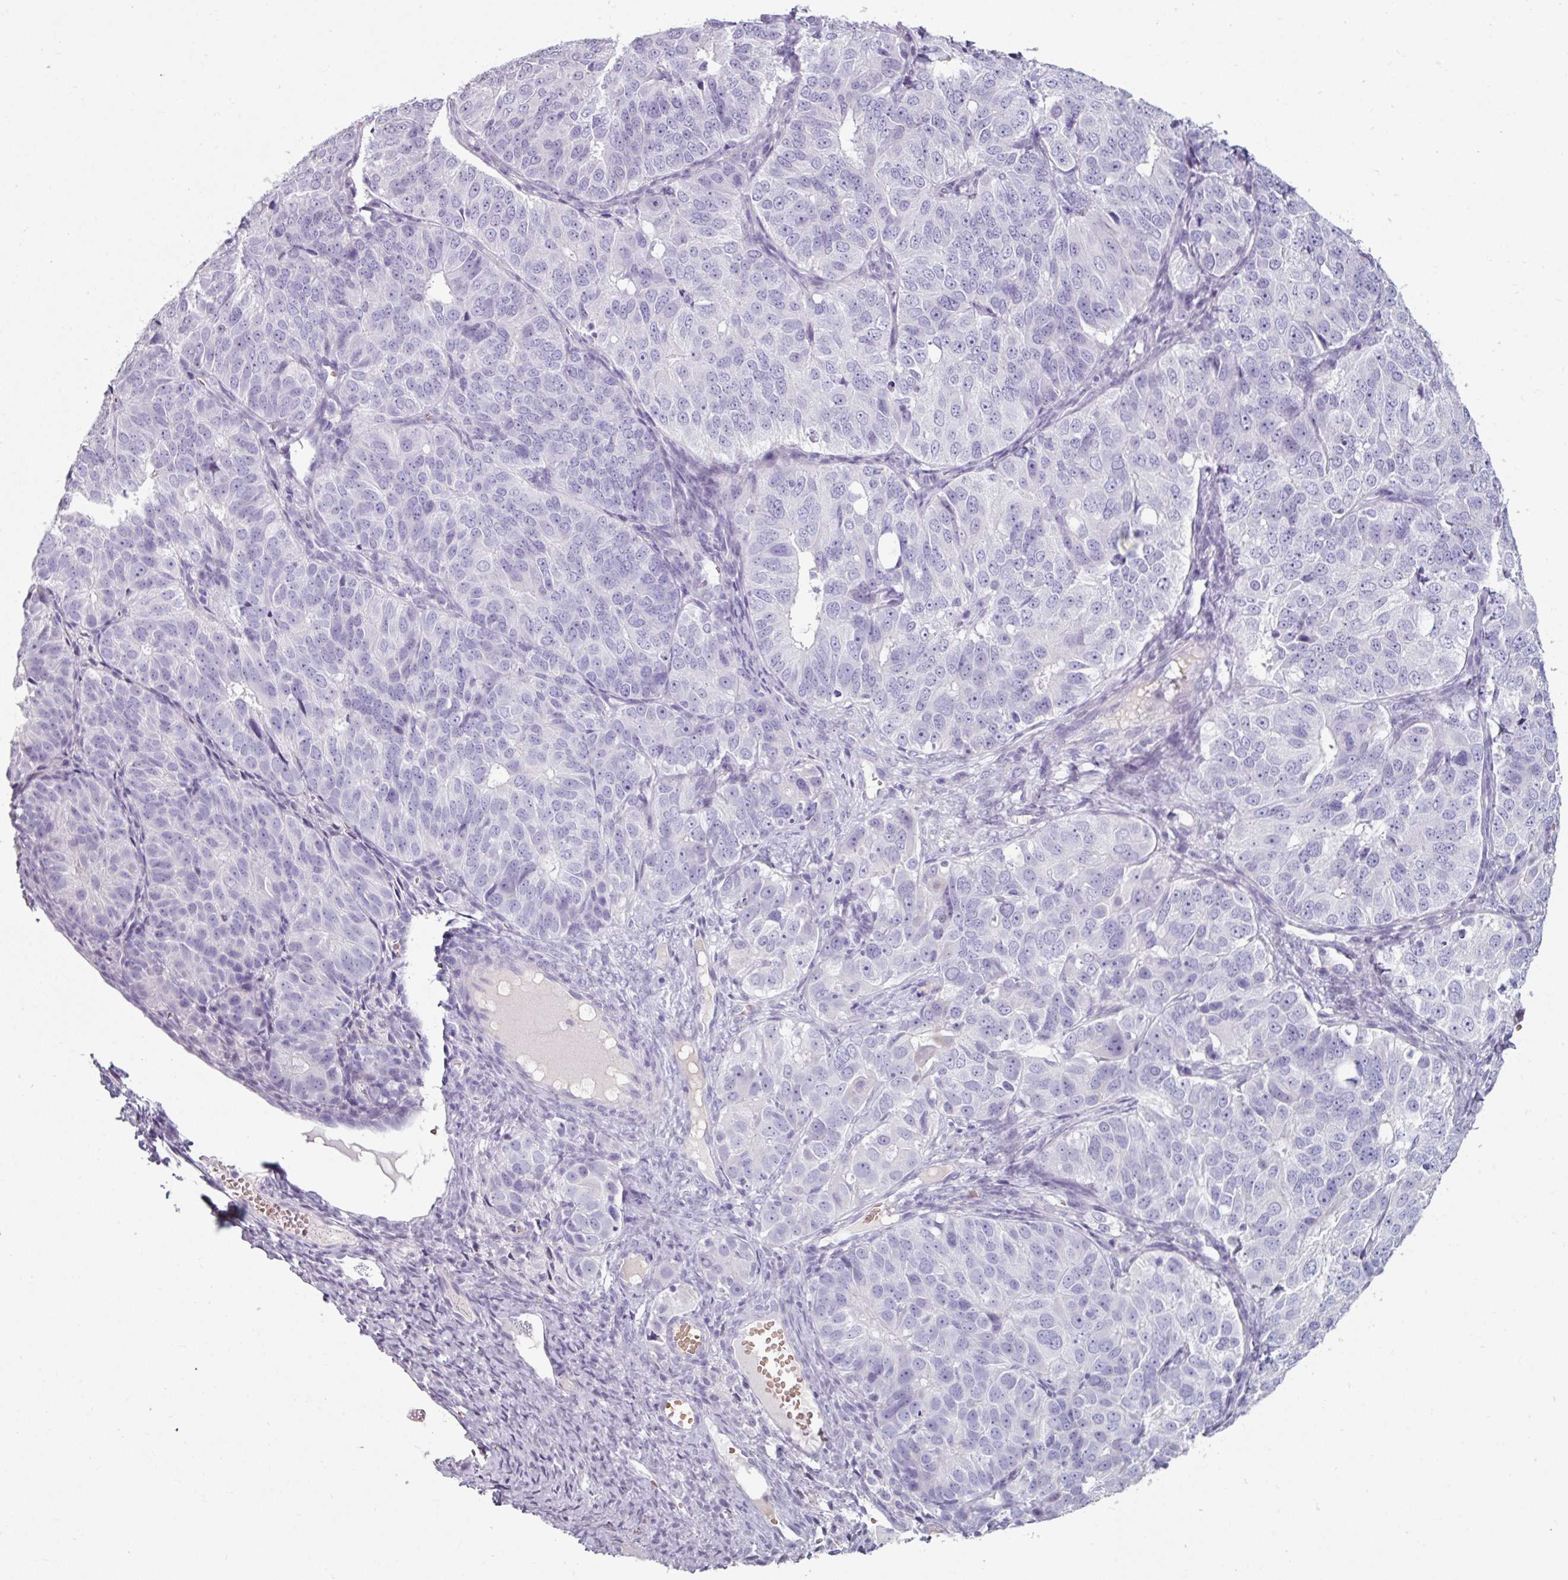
{"staining": {"intensity": "negative", "quantity": "none", "location": "none"}, "tissue": "ovarian cancer", "cell_type": "Tumor cells", "image_type": "cancer", "snomed": [{"axis": "morphology", "description": "Carcinoma, endometroid"}, {"axis": "topography", "description": "Ovary"}], "caption": "The photomicrograph shows no significant staining in tumor cells of endometroid carcinoma (ovarian). The staining was performed using DAB to visualize the protein expression in brown, while the nuclei were stained in blue with hematoxylin (Magnification: 20x).", "gene": "CLCA1", "patient": {"sex": "female", "age": 51}}